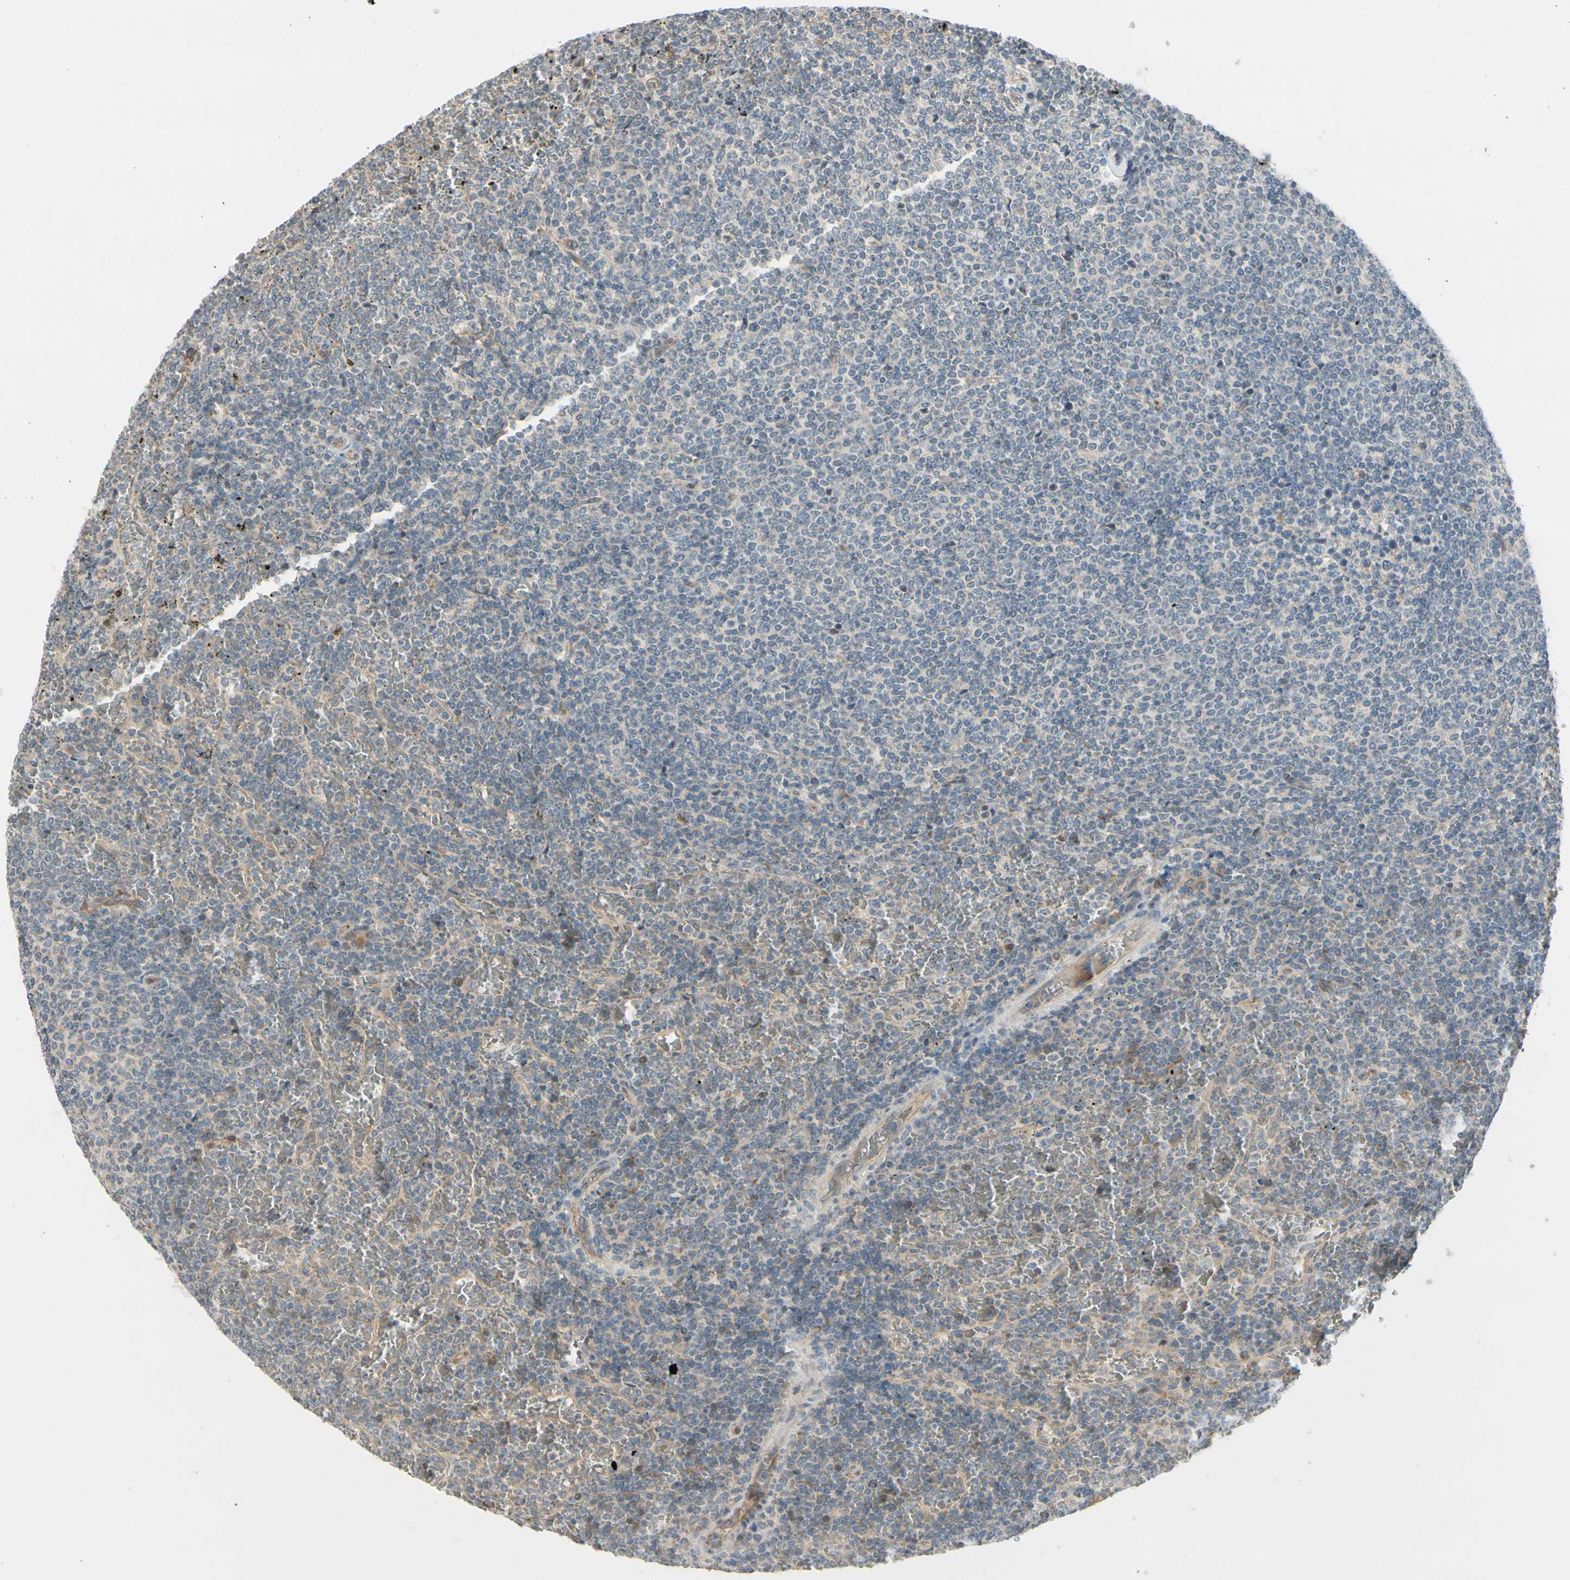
{"staining": {"intensity": "negative", "quantity": "none", "location": "none"}, "tissue": "lymphoma", "cell_type": "Tumor cells", "image_type": "cancer", "snomed": [{"axis": "morphology", "description": "Malignant lymphoma, non-Hodgkin's type, Low grade"}, {"axis": "topography", "description": "Spleen"}], "caption": "Immunohistochemistry (IHC) micrograph of neoplastic tissue: lymphoma stained with DAB demonstrates no significant protein staining in tumor cells.", "gene": "FGF10", "patient": {"sex": "female", "age": 77}}